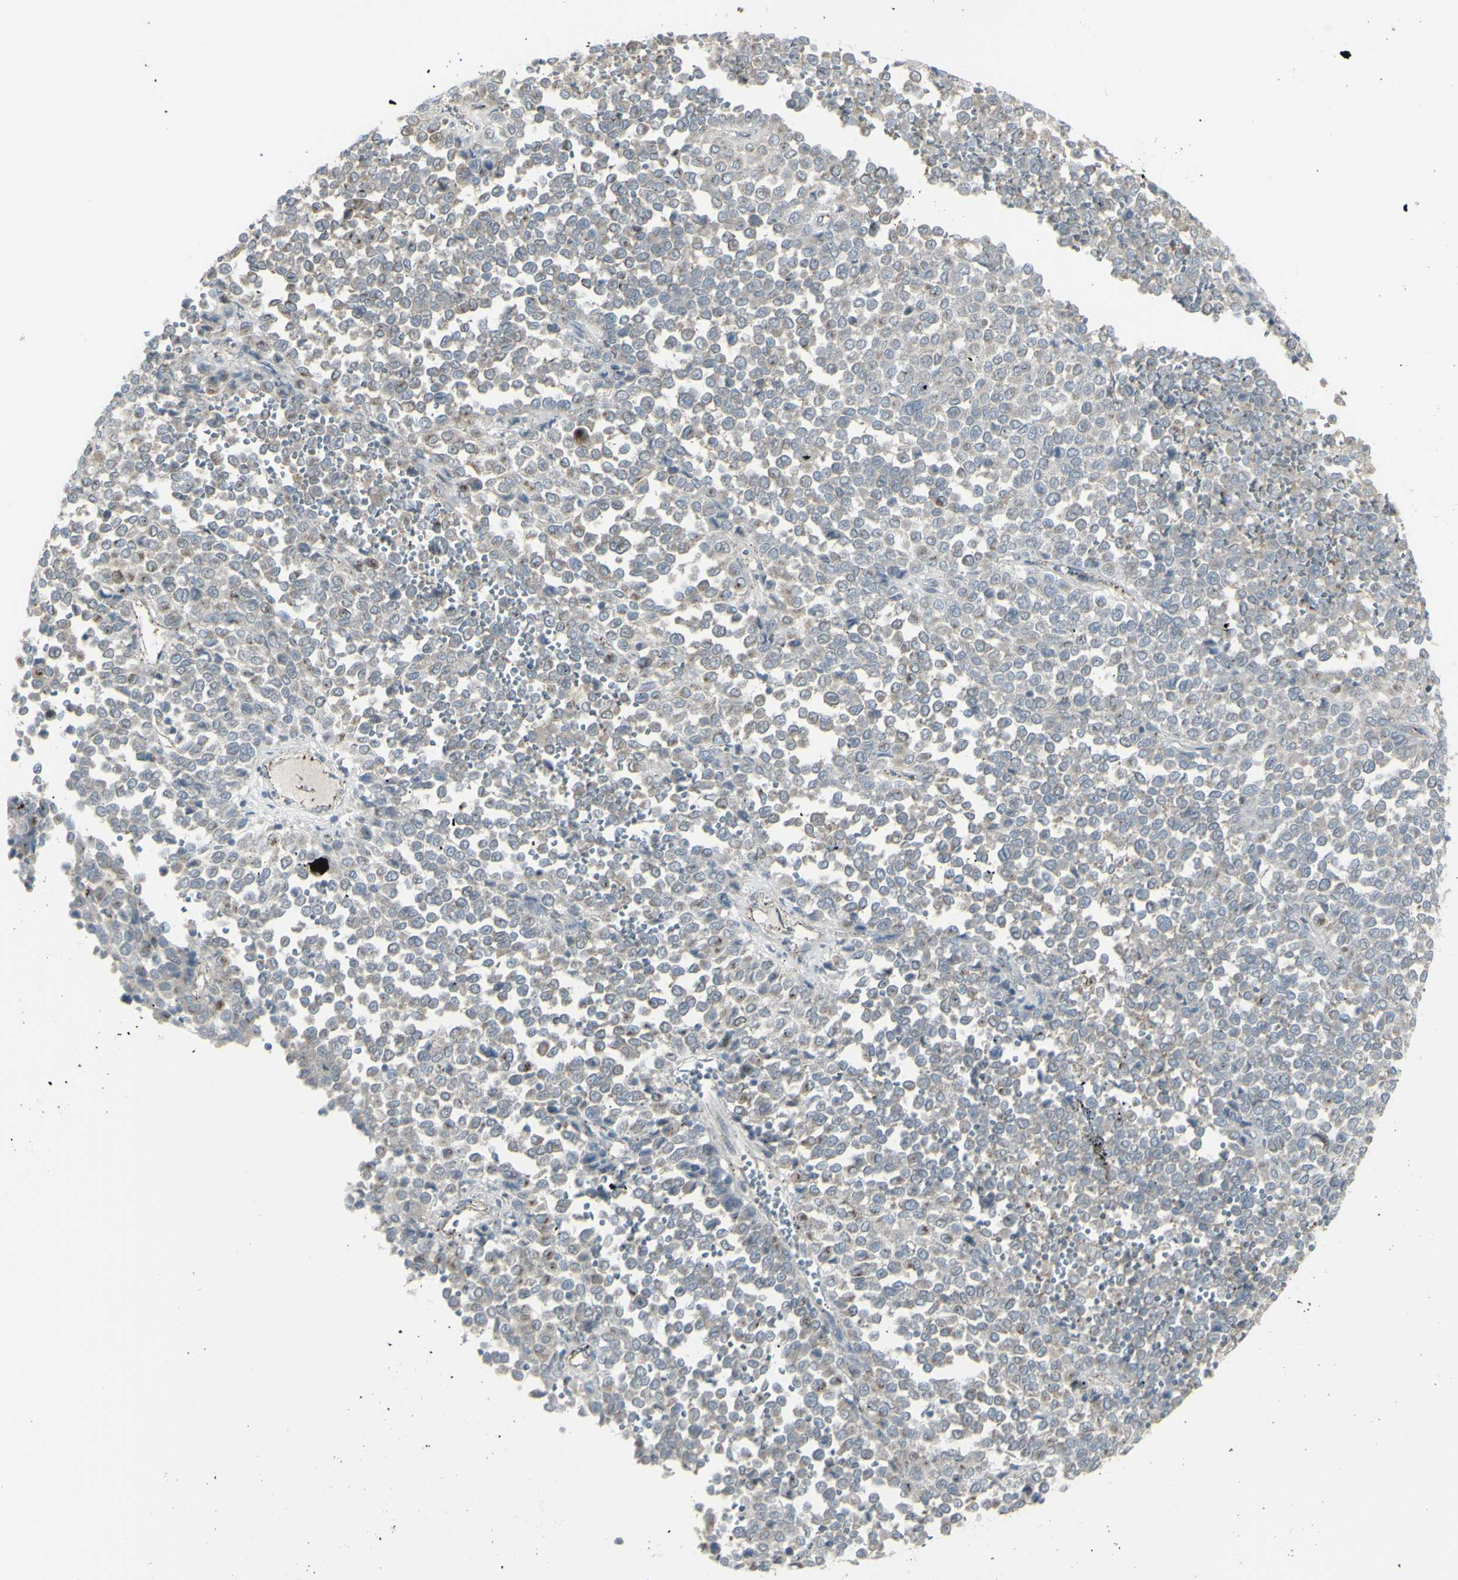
{"staining": {"intensity": "negative", "quantity": "none", "location": "none"}, "tissue": "melanoma", "cell_type": "Tumor cells", "image_type": "cancer", "snomed": [{"axis": "morphology", "description": "Malignant melanoma, Metastatic site"}, {"axis": "topography", "description": "Pancreas"}], "caption": "An image of melanoma stained for a protein reveals no brown staining in tumor cells.", "gene": "GALNT6", "patient": {"sex": "female", "age": 30}}